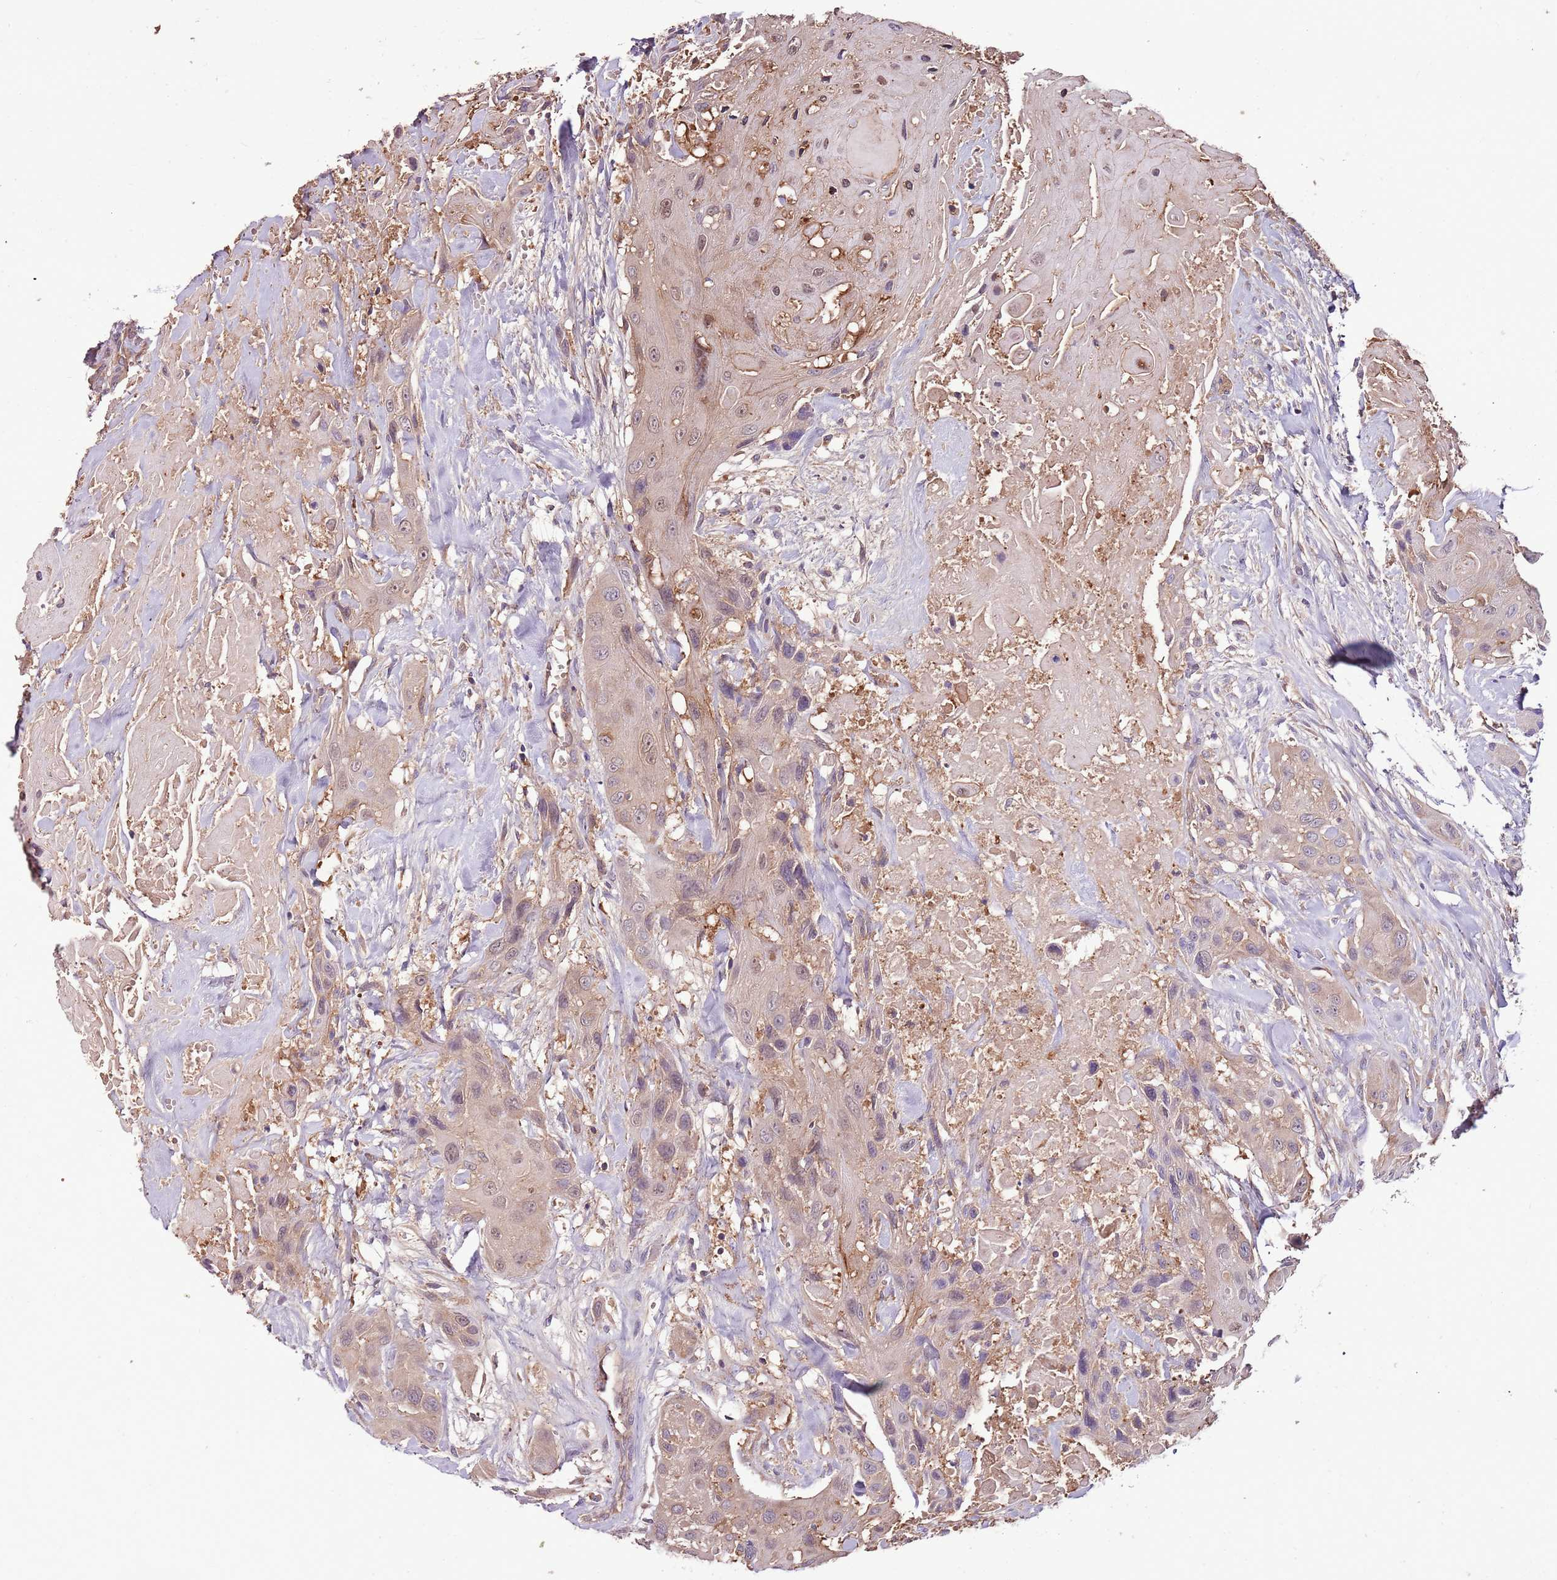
{"staining": {"intensity": "weak", "quantity": "<25%", "location": "cytoplasmic/membranous,nuclear"}, "tissue": "head and neck cancer", "cell_type": "Tumor cells", "image_type": "cancer", "snomed": [{"axis": "morphology", "description": "Squamous cell carcinoma, NOS"}, {"axis": "topography", "description": "Head-Neck"}], "caption": "DAB (3,3'-diaminobenzidine) immunohistochemical staining of head and neck squamous cell carcinoma exhibits no significant positivity in tumor cells. The staining is performed using DAB brown chromogen with nuclei counter-stained in using hematoxylin.", "gene": "DENR", "patient": {"sex": "male", "age": 81}}